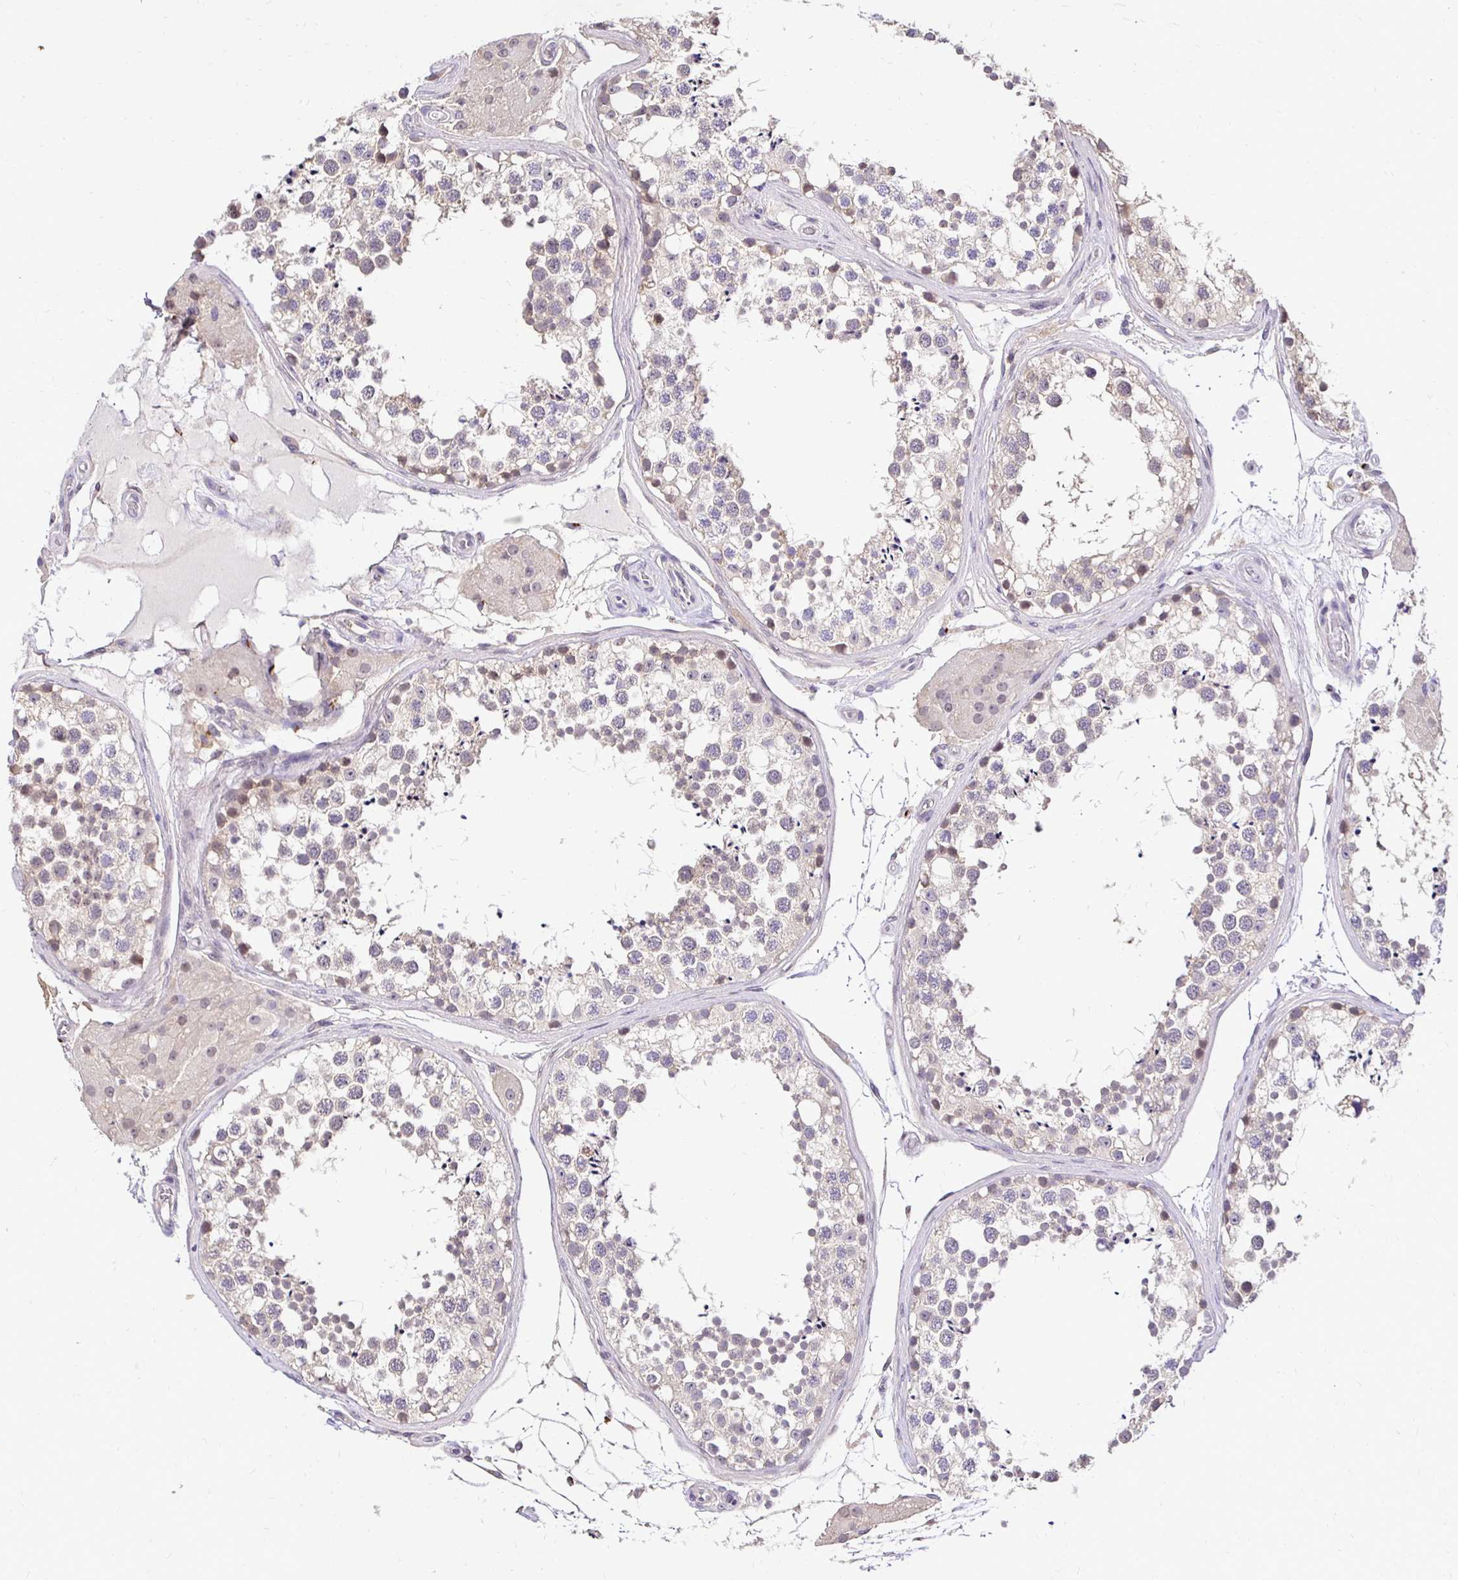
{"staining": {"intensity": "weak", "quantity": "<25%", "location": "cytoplasmic/membranous"}, "tissue": "testis", "cell_type": "Cells in seminiferous ducts", "image_type": "normal", "snomed": [{"axis": "morphology", "description": "Normal tissue, NOS"}, {"axis": "morphology", "description": "Seminoma, NOS"}, {"axis": "topography", "description": "Testis"}], "caption": "DAB (3,3'-diaminobenzidine) immunohistochemical staining of normal testis reveals no significant positivity in cells in seminiferous ducts.", "gene": "SLC9A1", "patient": {"sex": "male", "age": 65}}